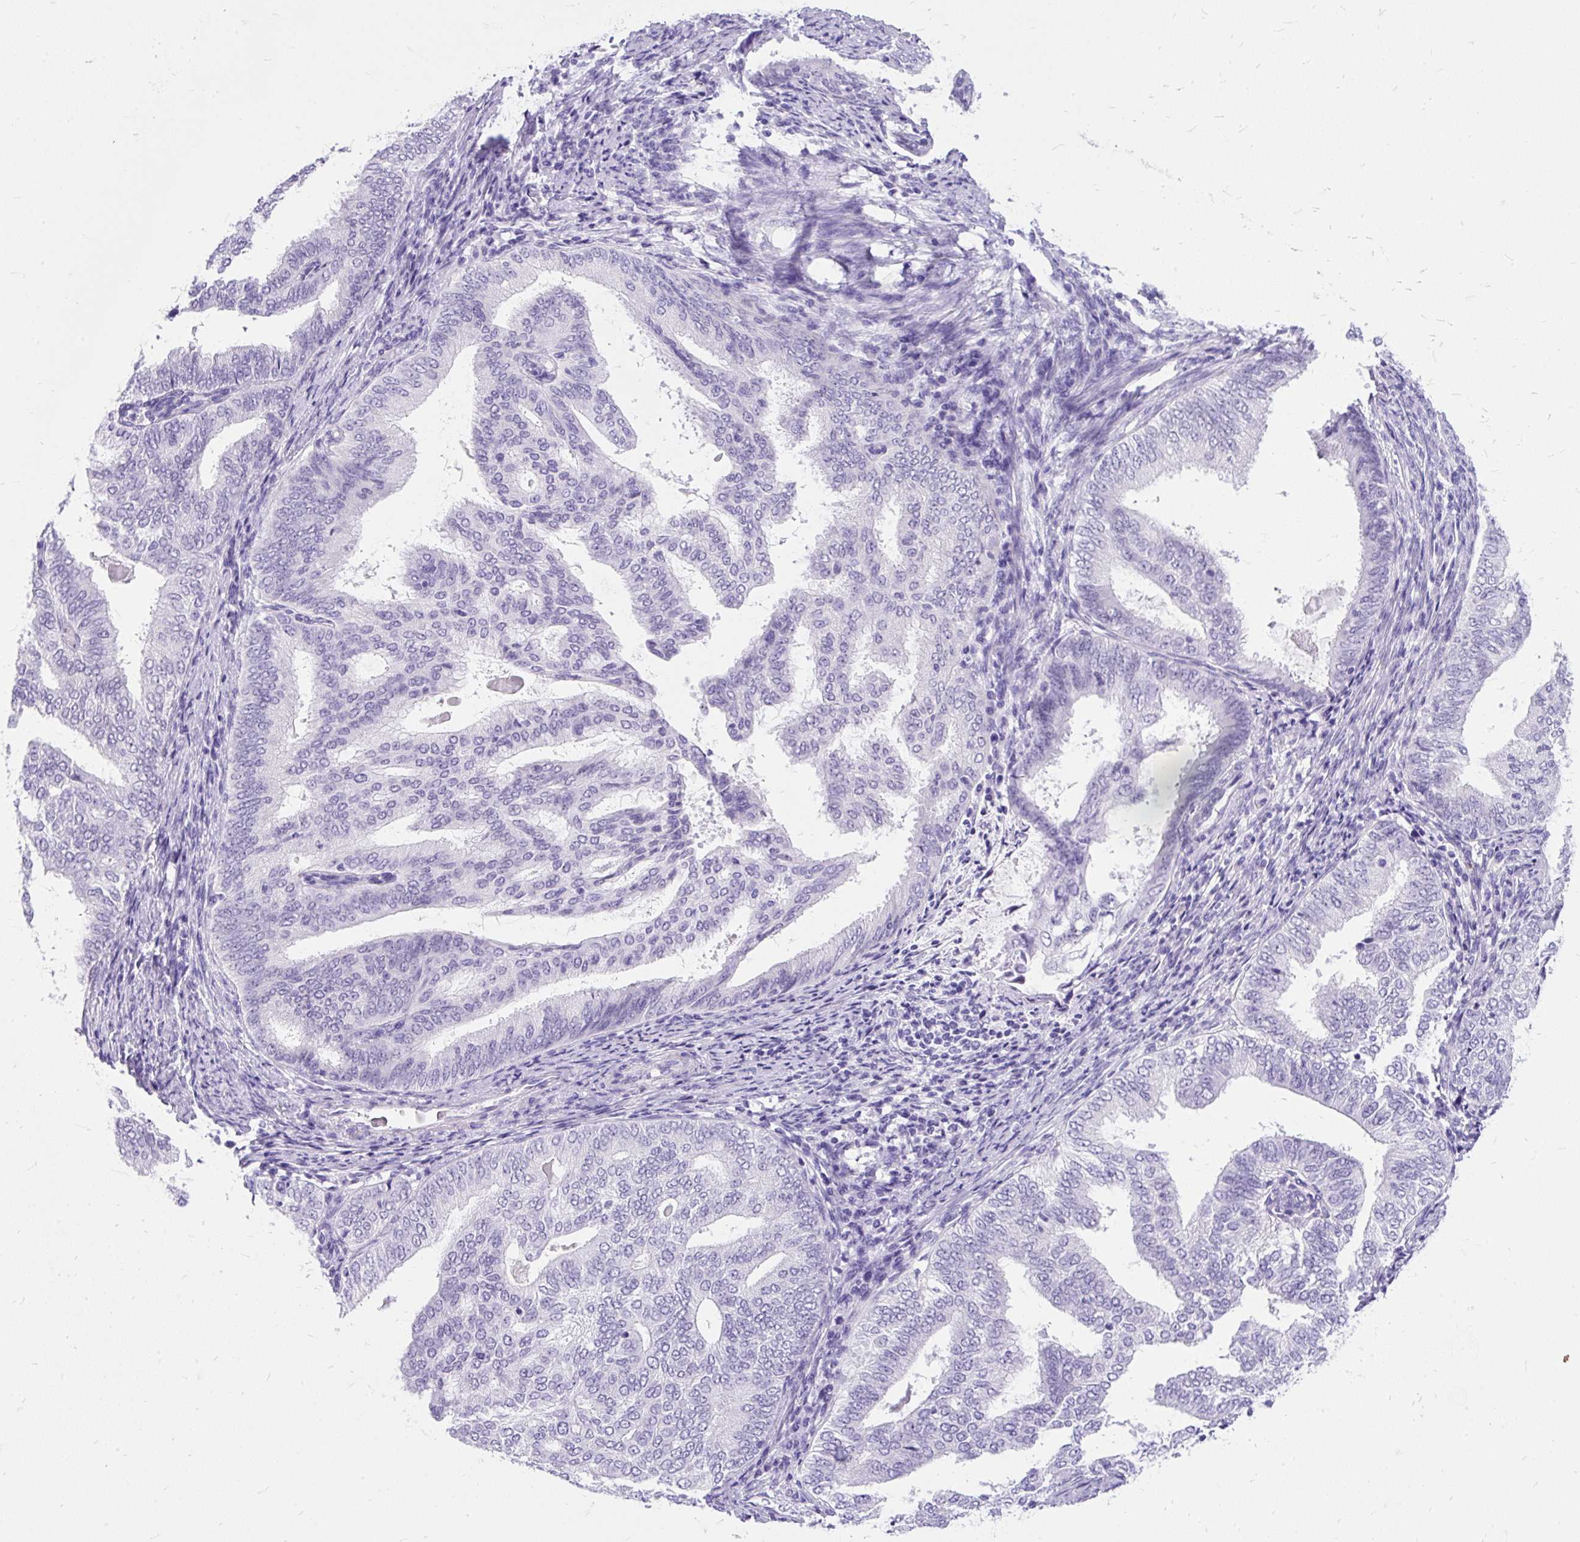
{"staining": {"intensity": "negative", "quantity": "none", "location": "none"}, "tissue": "endometrial cancer", "cell_type": "Tumor cells", "image_type": "cancer", "snomed": [{"axis": "morphology", "description": "Adenocarcinoma, NOS"}, {"axis": "topography", "description": "Endometrium"}], "caption": "Photomicrograph shows no significant protein staining in tumor cells of endometrial cancer (adenocarcinoma).", "gene": "SCGB1A1", "patient": {"sex": "female", "age": 58}}